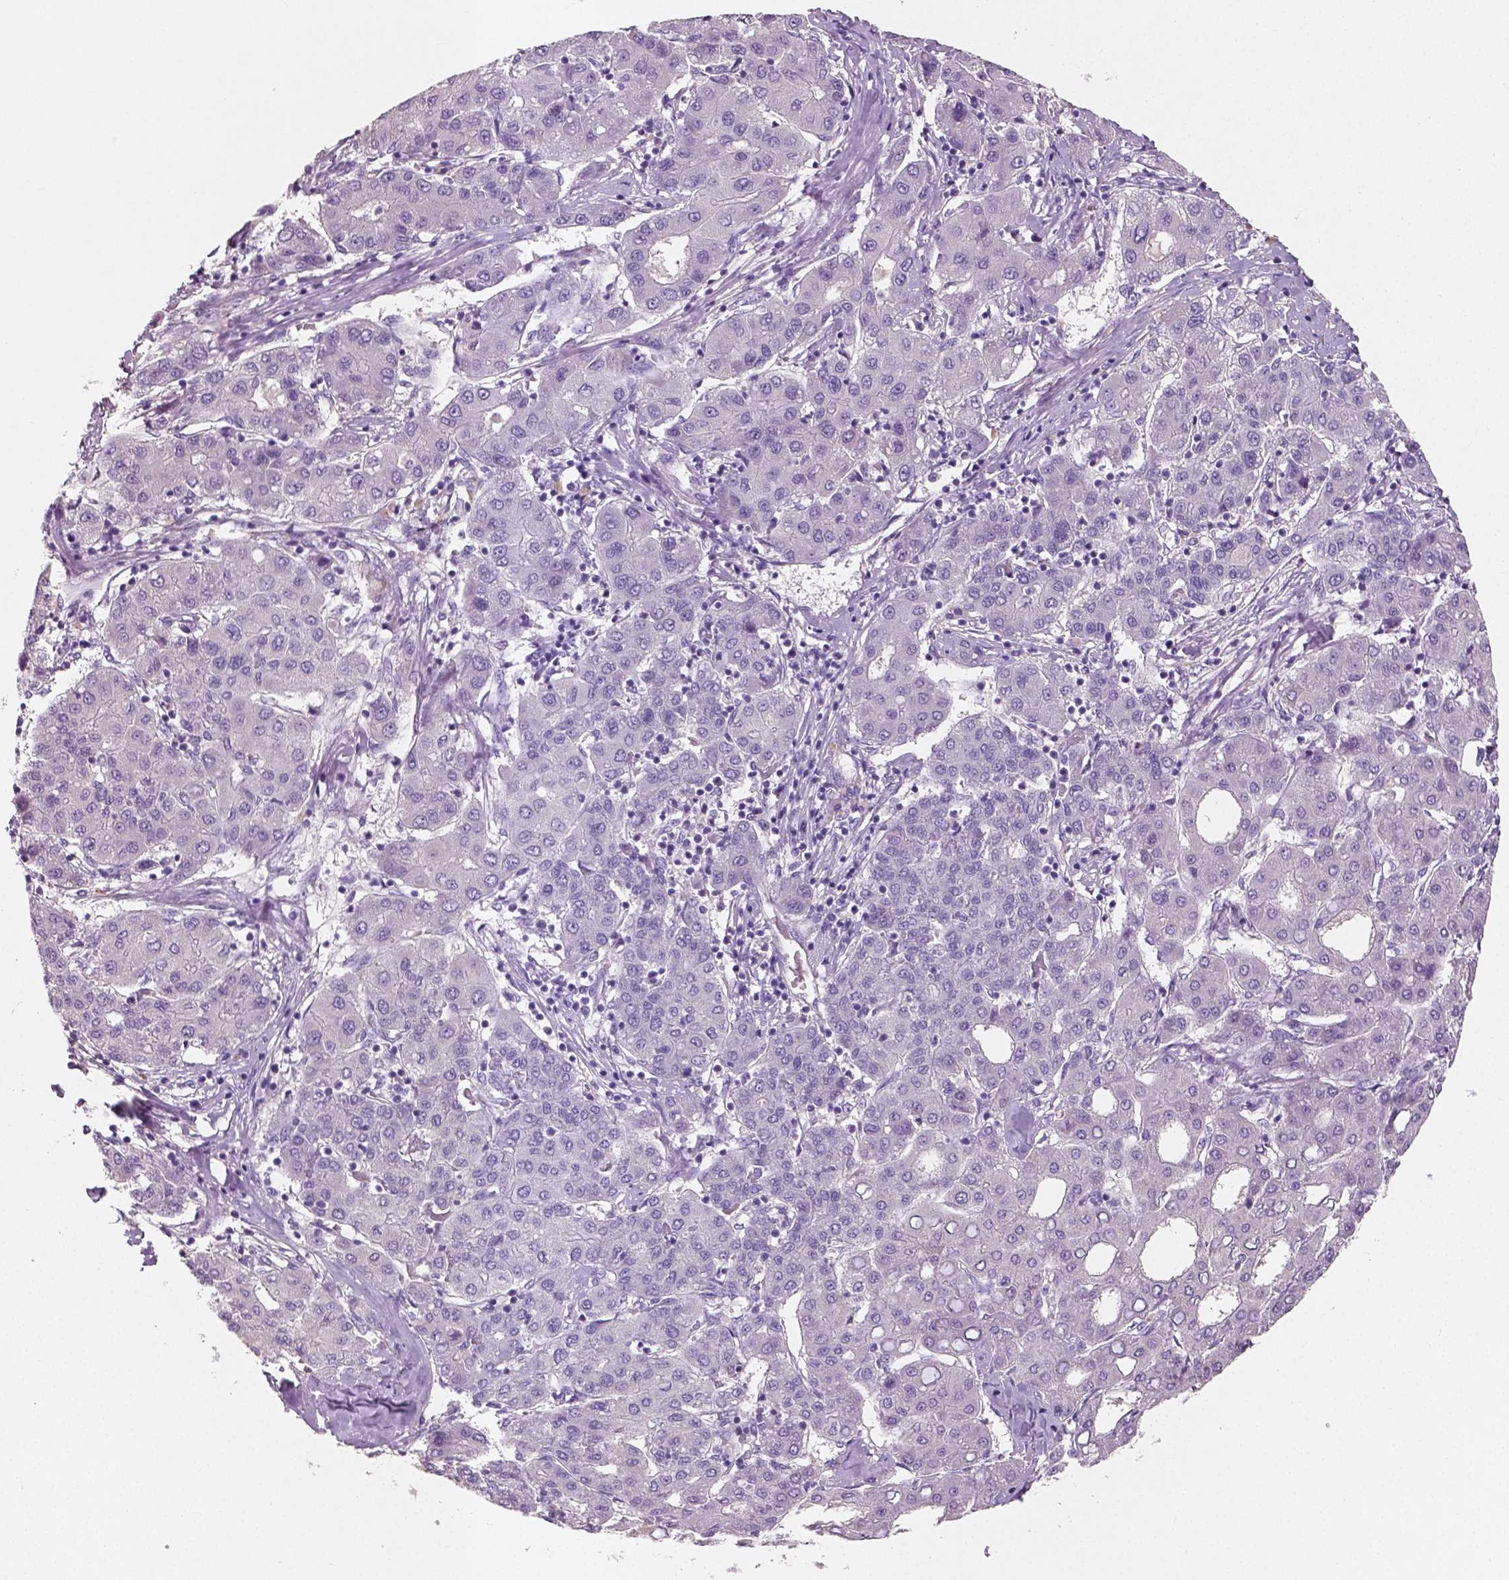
{"staining": {"intensity": "negative", "quantity": "none", "location": "none"}, "tissue": "liver cancer", "cell_type": "Tumor cells", "image_type": "cancer", "snomed": [{"axis": "morphology", "description": "Carcinoma, Hepatocellular, NOS"}, {"axis": "topography", "description": "Liver"}], "caption": "A micrograph of liver hepatocellular carcinoma stained for a protein exhibits no brown staining in tumor cells.", "gene": "LSM14B", "patient": {"sex": "male", "age": 65}}